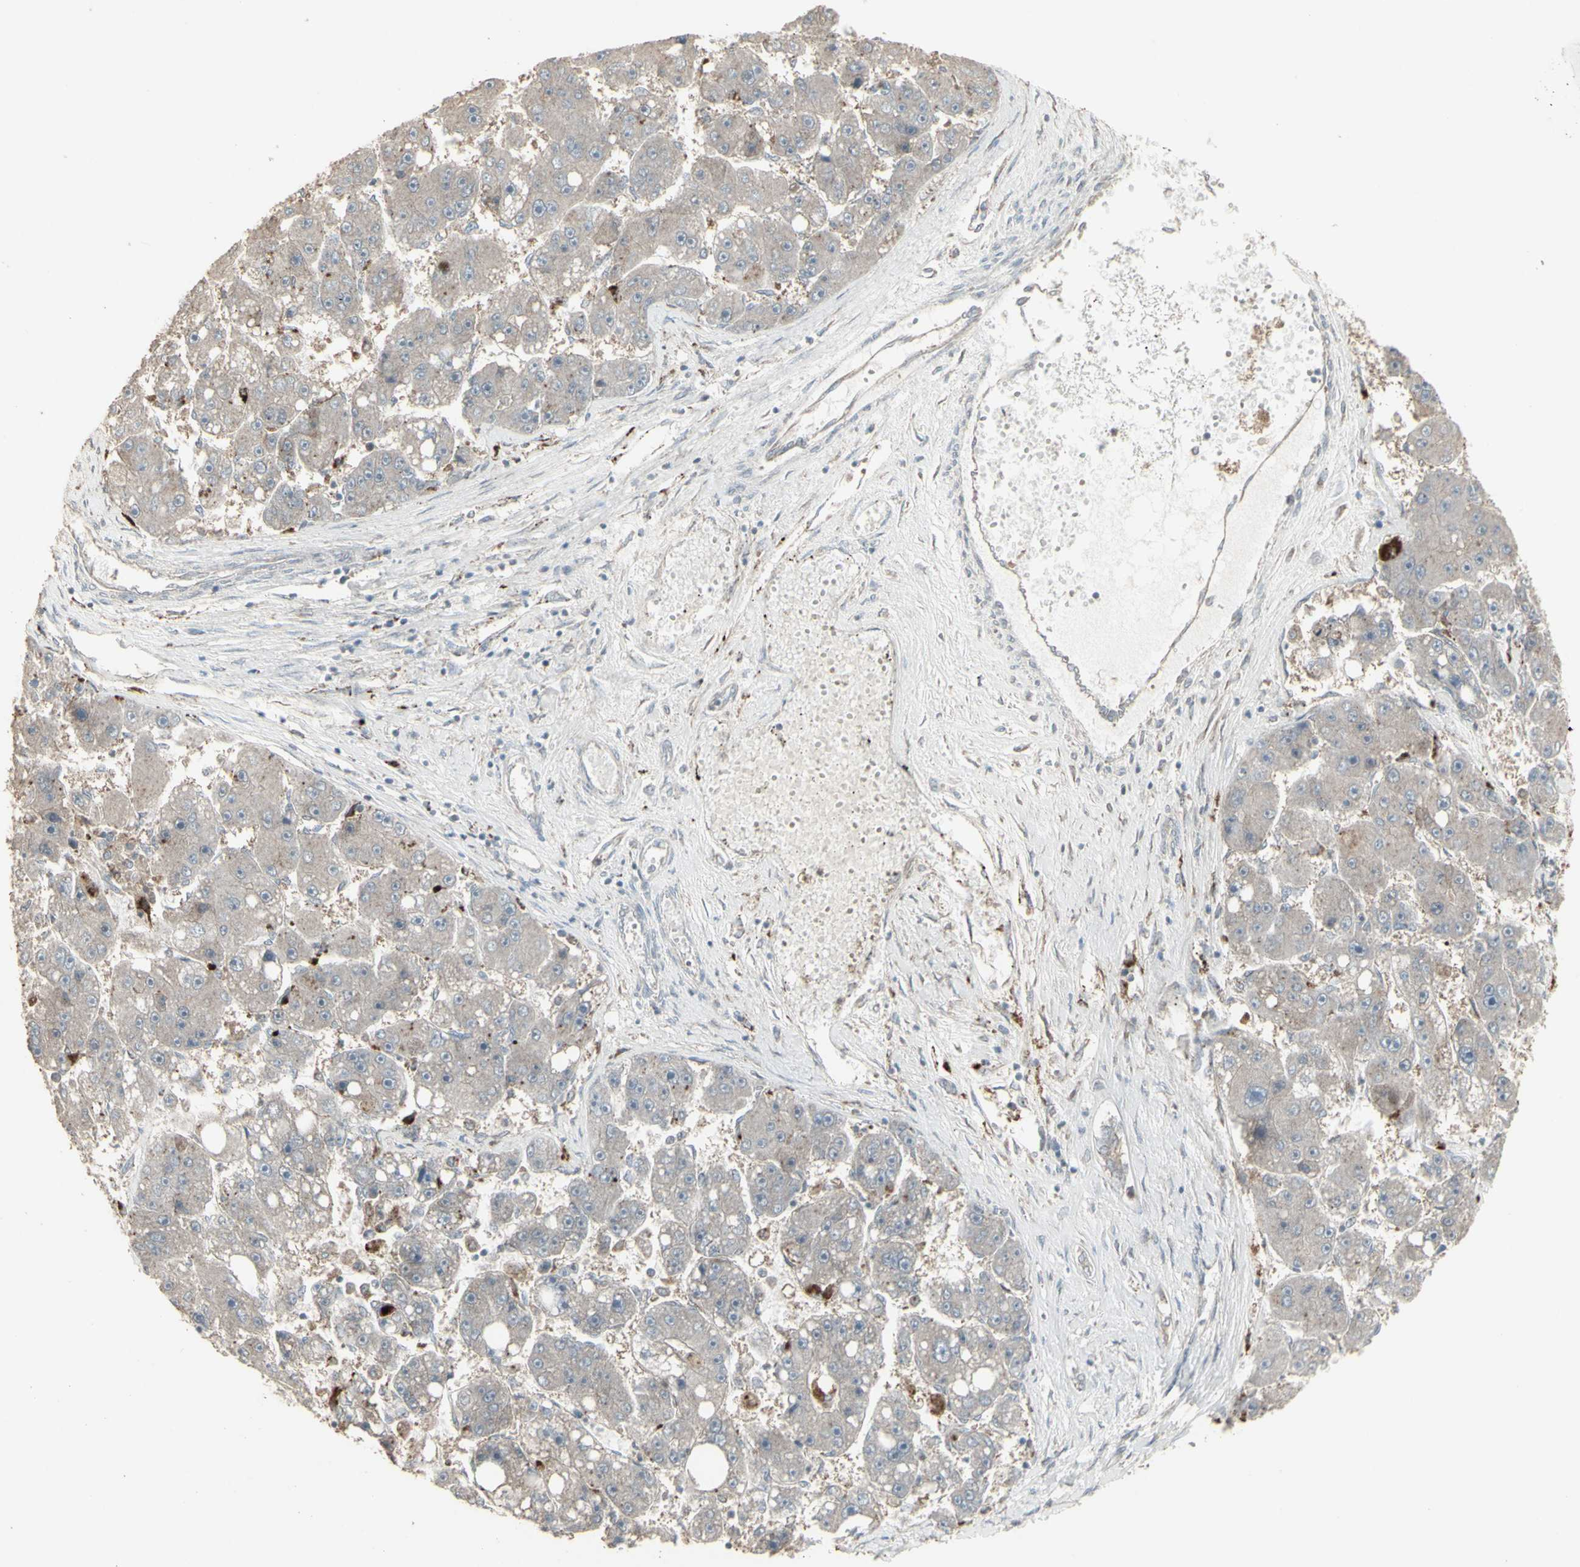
{"staining": {"intensity": "moderate", "quantity": ">75%", "location": "cytoplasmic/membranous"}, "tissue": "liver cancer", "cell_type": "Tumor cells", "image_type": "cancer", "snomed": [{"axis": "morphology", "description": "Carcinoma, Hepatocellular, NOS"}, {"axis": "topography", "description": "Liver"}], "caption": "Moderate cytoplasmic/membranous expression is seen in approximately >75% of tumor cells in liver cancer.", "gene": "RNASEL", "patient": {"sex": "female", "age": 61}}